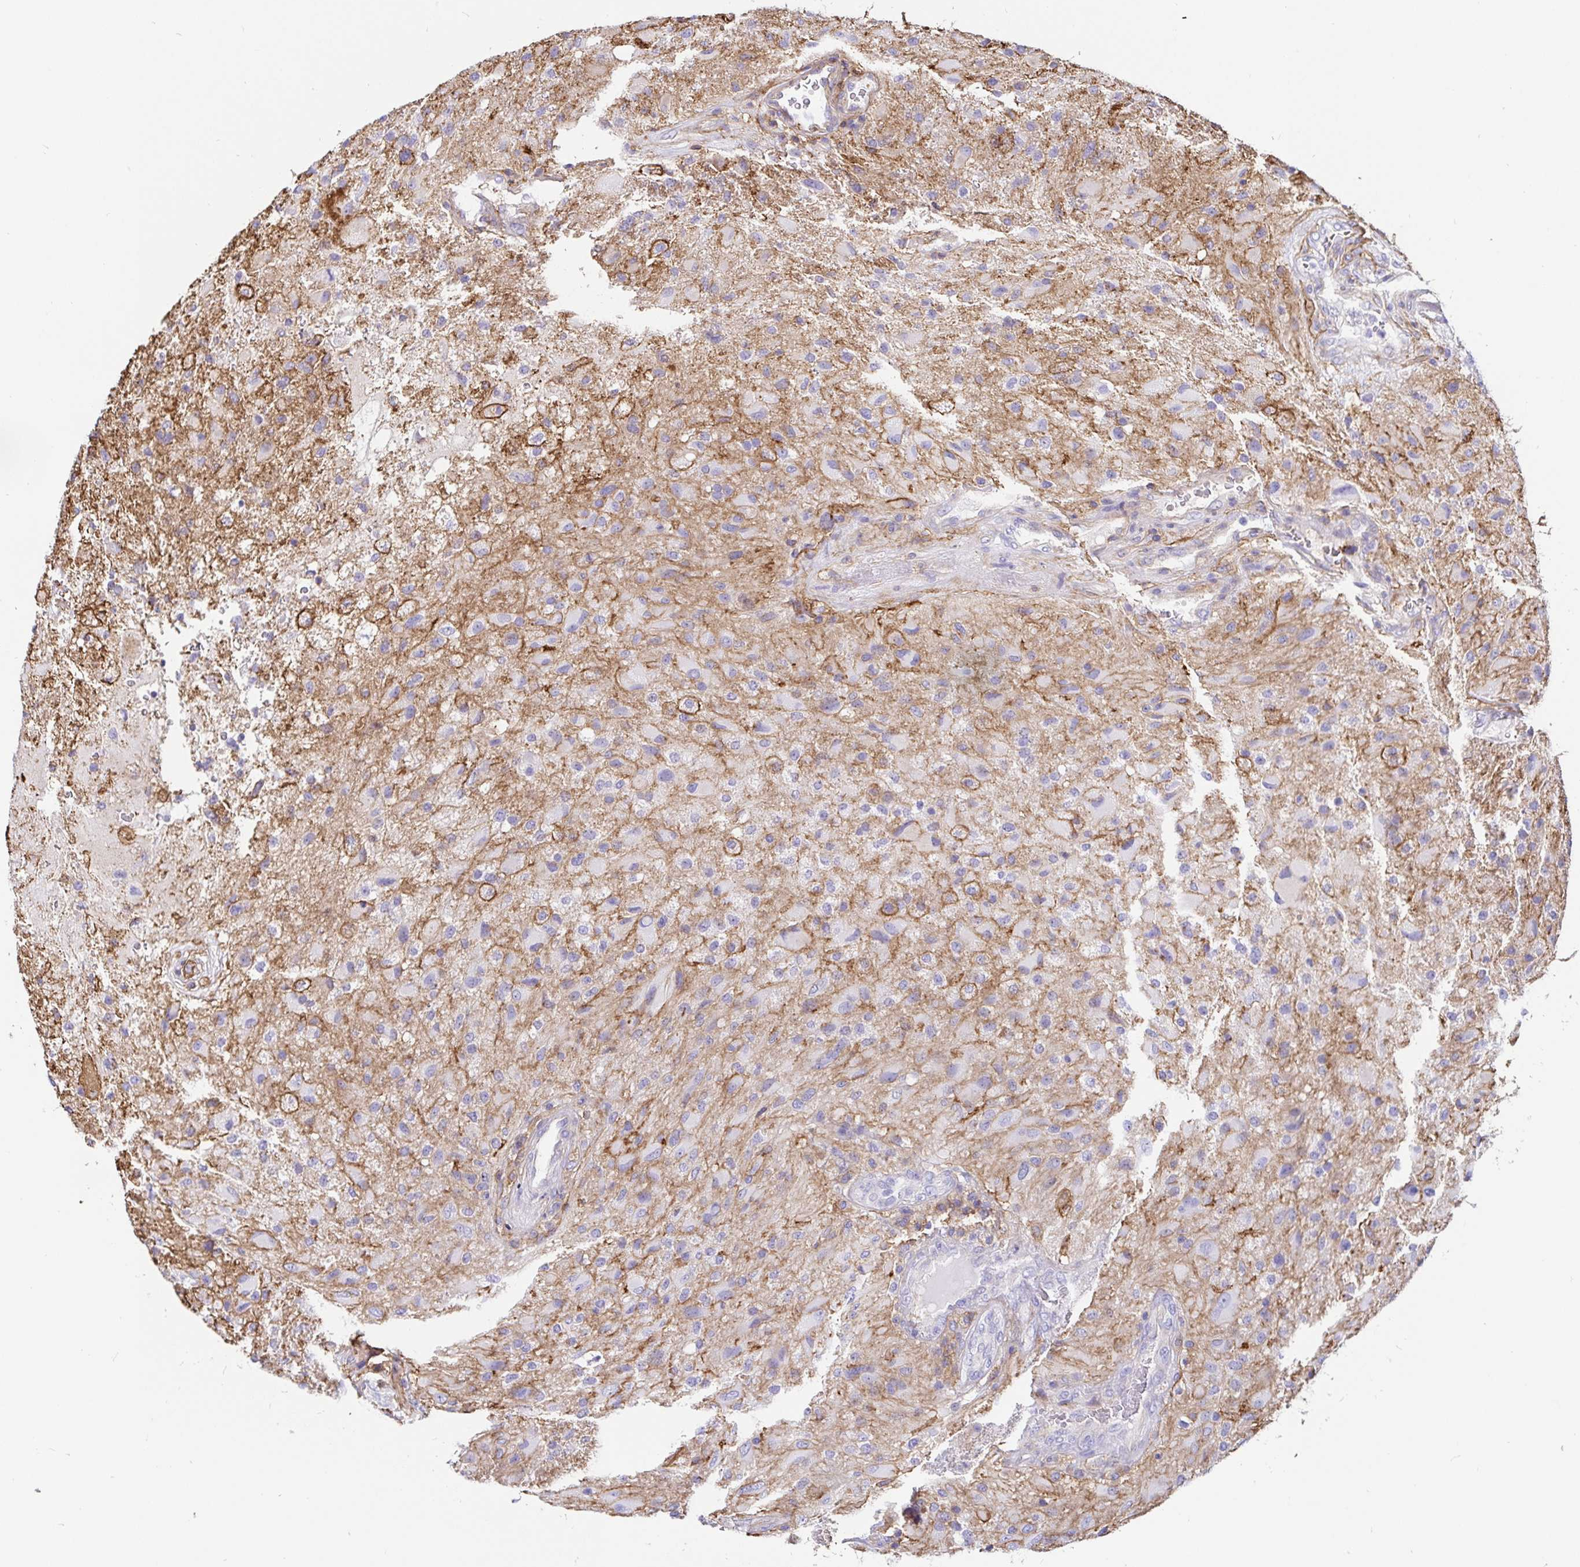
{"staining": {"intensity": "negative", "quantity": "none", "location": "none"}, "tissue": "glioma", "cell_type": "Tumor cells", "image_type": "cancer", "snomed": [{"axis": "morphology", "description": "Glioma, malignant, High grade"}, {"axis": "topography", "description": "Brain"}], "caption": "Immunohistochemistry of human malignant glioma (high-grade) displays no staining in tumor cells.", "gene": "ANXA2", "patient": {"sex": "male", "age": 53}}